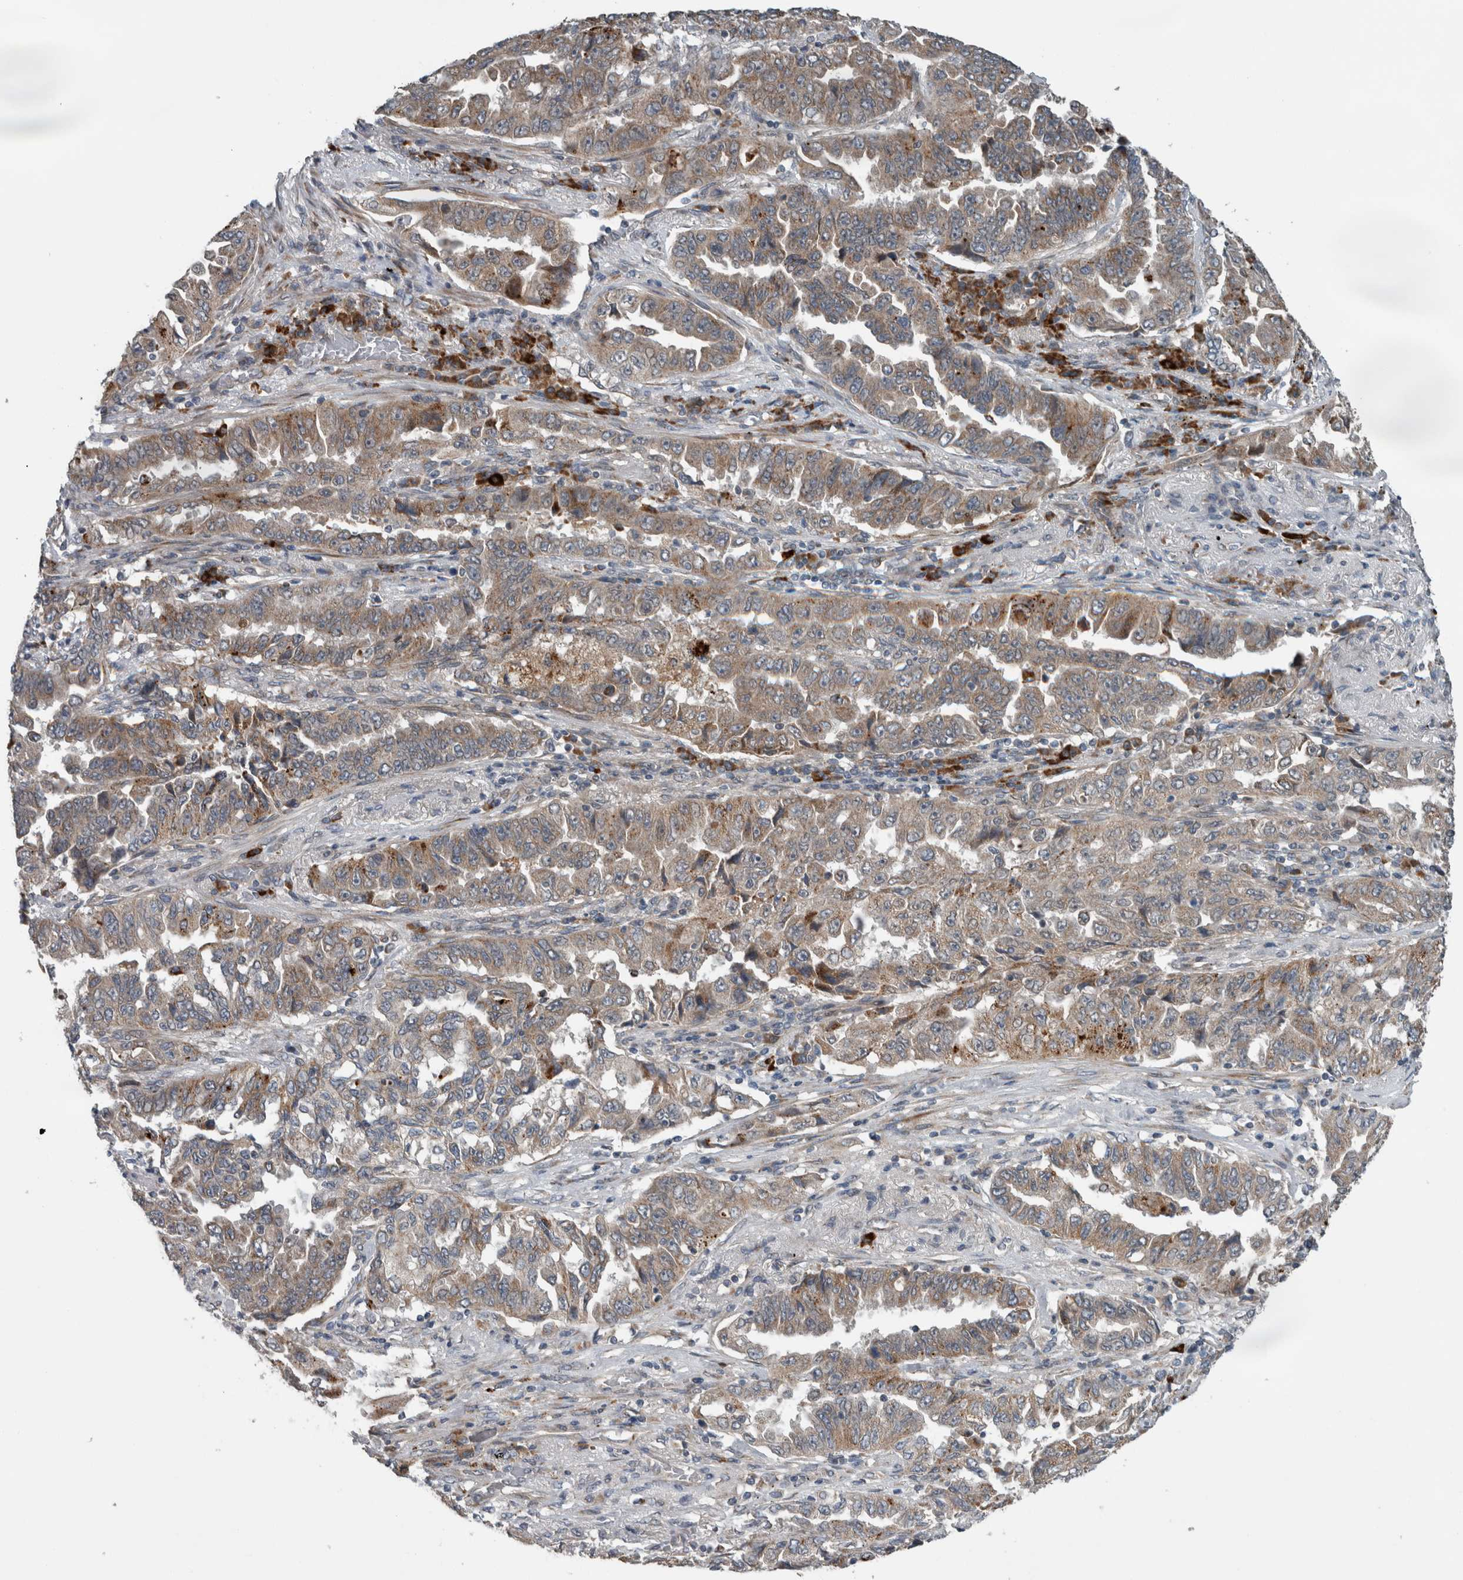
{"staining": {"intensity": "weak", "quantity": ">75%", "location": "cytoplasmic/membranous"}, "tissue": "lung cancer", "cell_type": "Tumor cells", "image_type": "cancer", "snomed": [{"axis": "morphology", "description": "Adenocarcinoma, NOS"}, {"axis": "topography", "description": "Lung"}], "caption": "Brown immunohistochemical staining in lung adenocarcinoma shows weak cytoplasmic/membranous expression in approximately >75% of tumor cells.", "gene": "GBA2", "patient": {"sex": "female", "age": 51}}